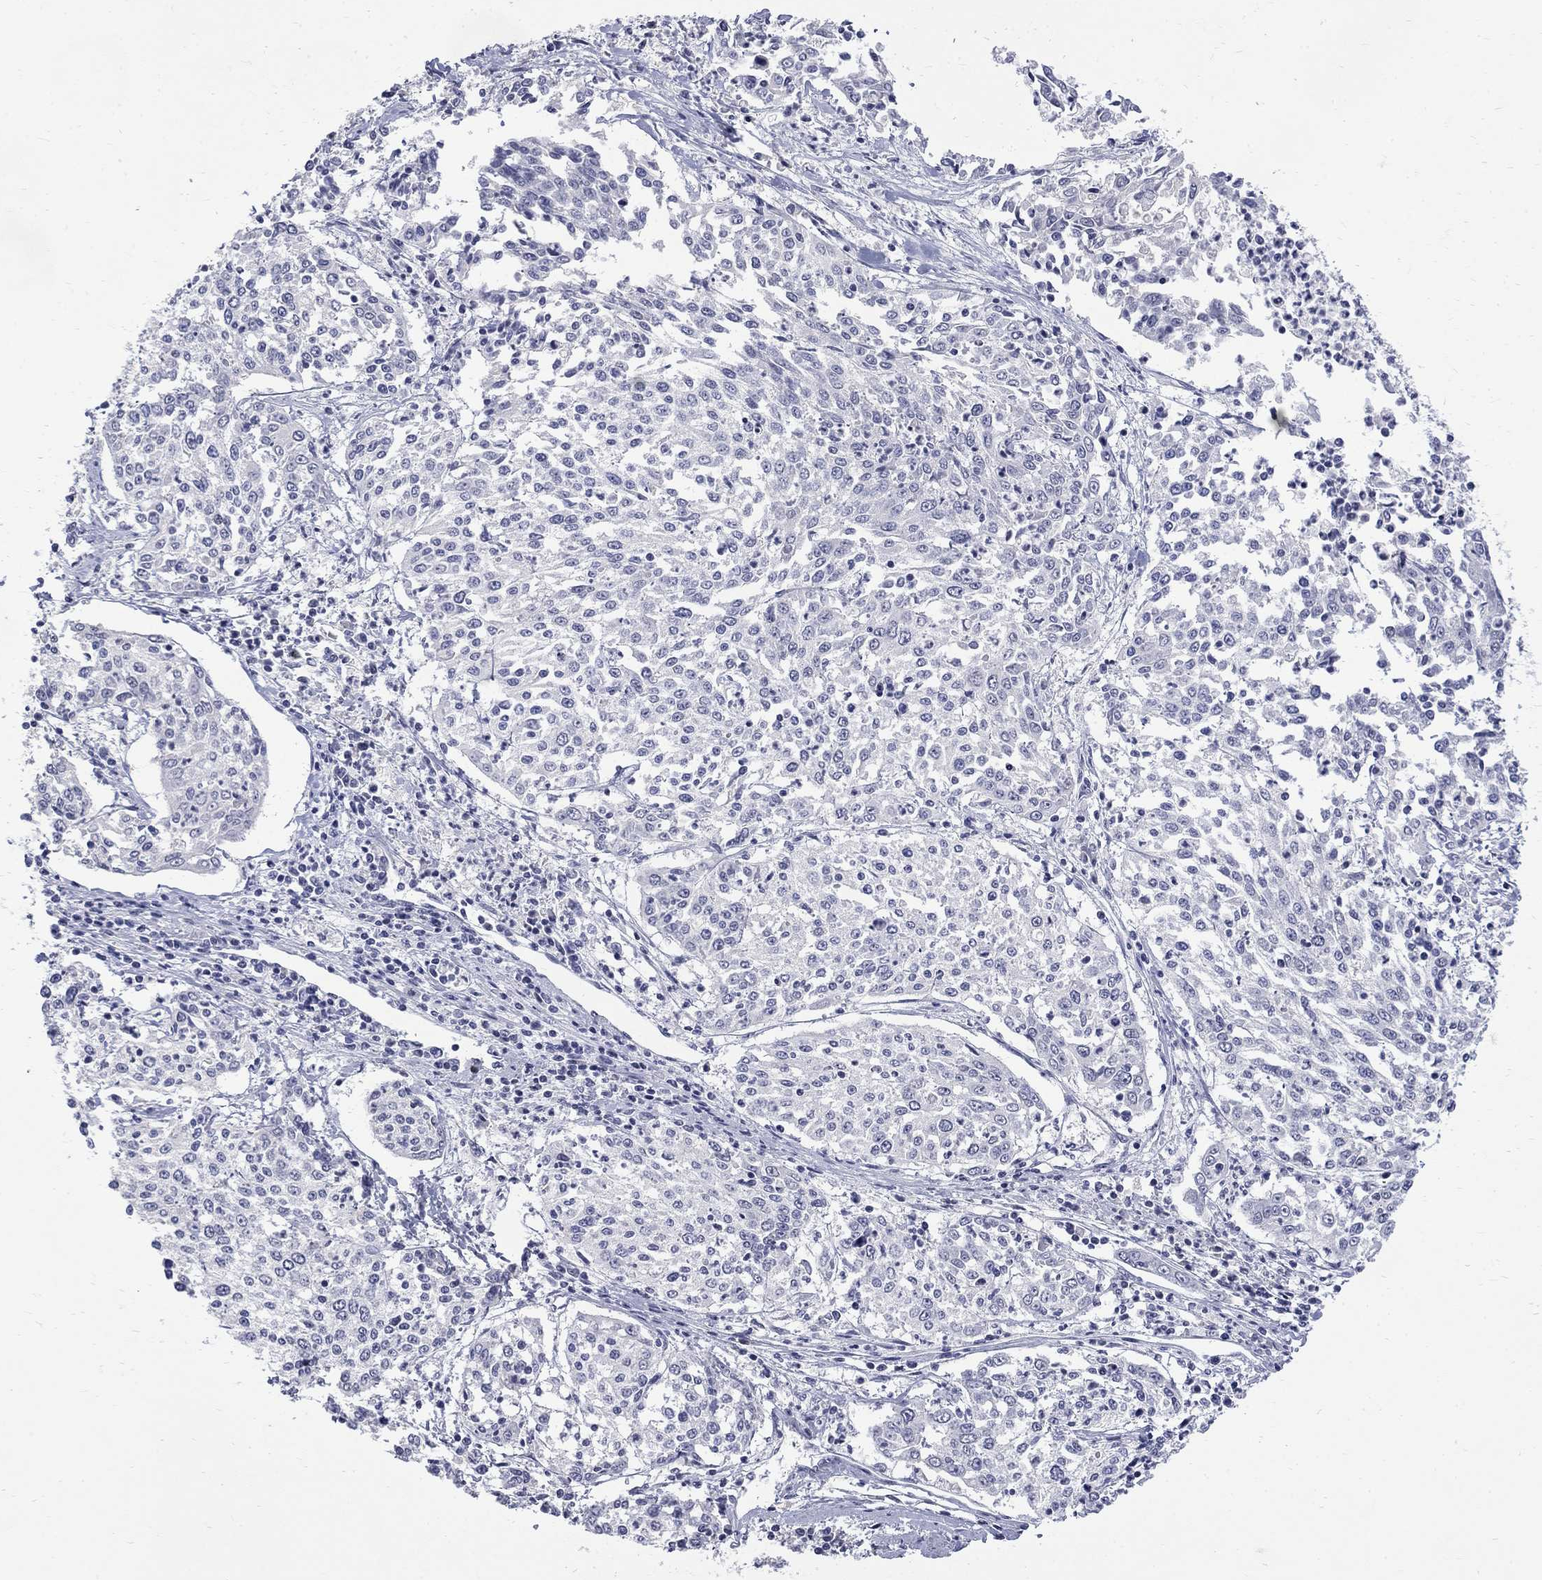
{"staining": {"intensity": "negative", "quantity": "none", "location": "none"}, "tissue": "cervical cancer", "cell_type": "Tumor cells", "image_type": "cancer", "snomed": [{"axis": "morphology", "description": "Squamous cell carcinoma, NOS"}, {"axis": "topography", "description": "Cervix"}], "caption": "Photomicrograph shows no protein positivity in tumor cells of squamous cell carcinoma (cervical) tissue.", "gene": "CTNND2", "patient": {"sex": "female", "age": 41}}